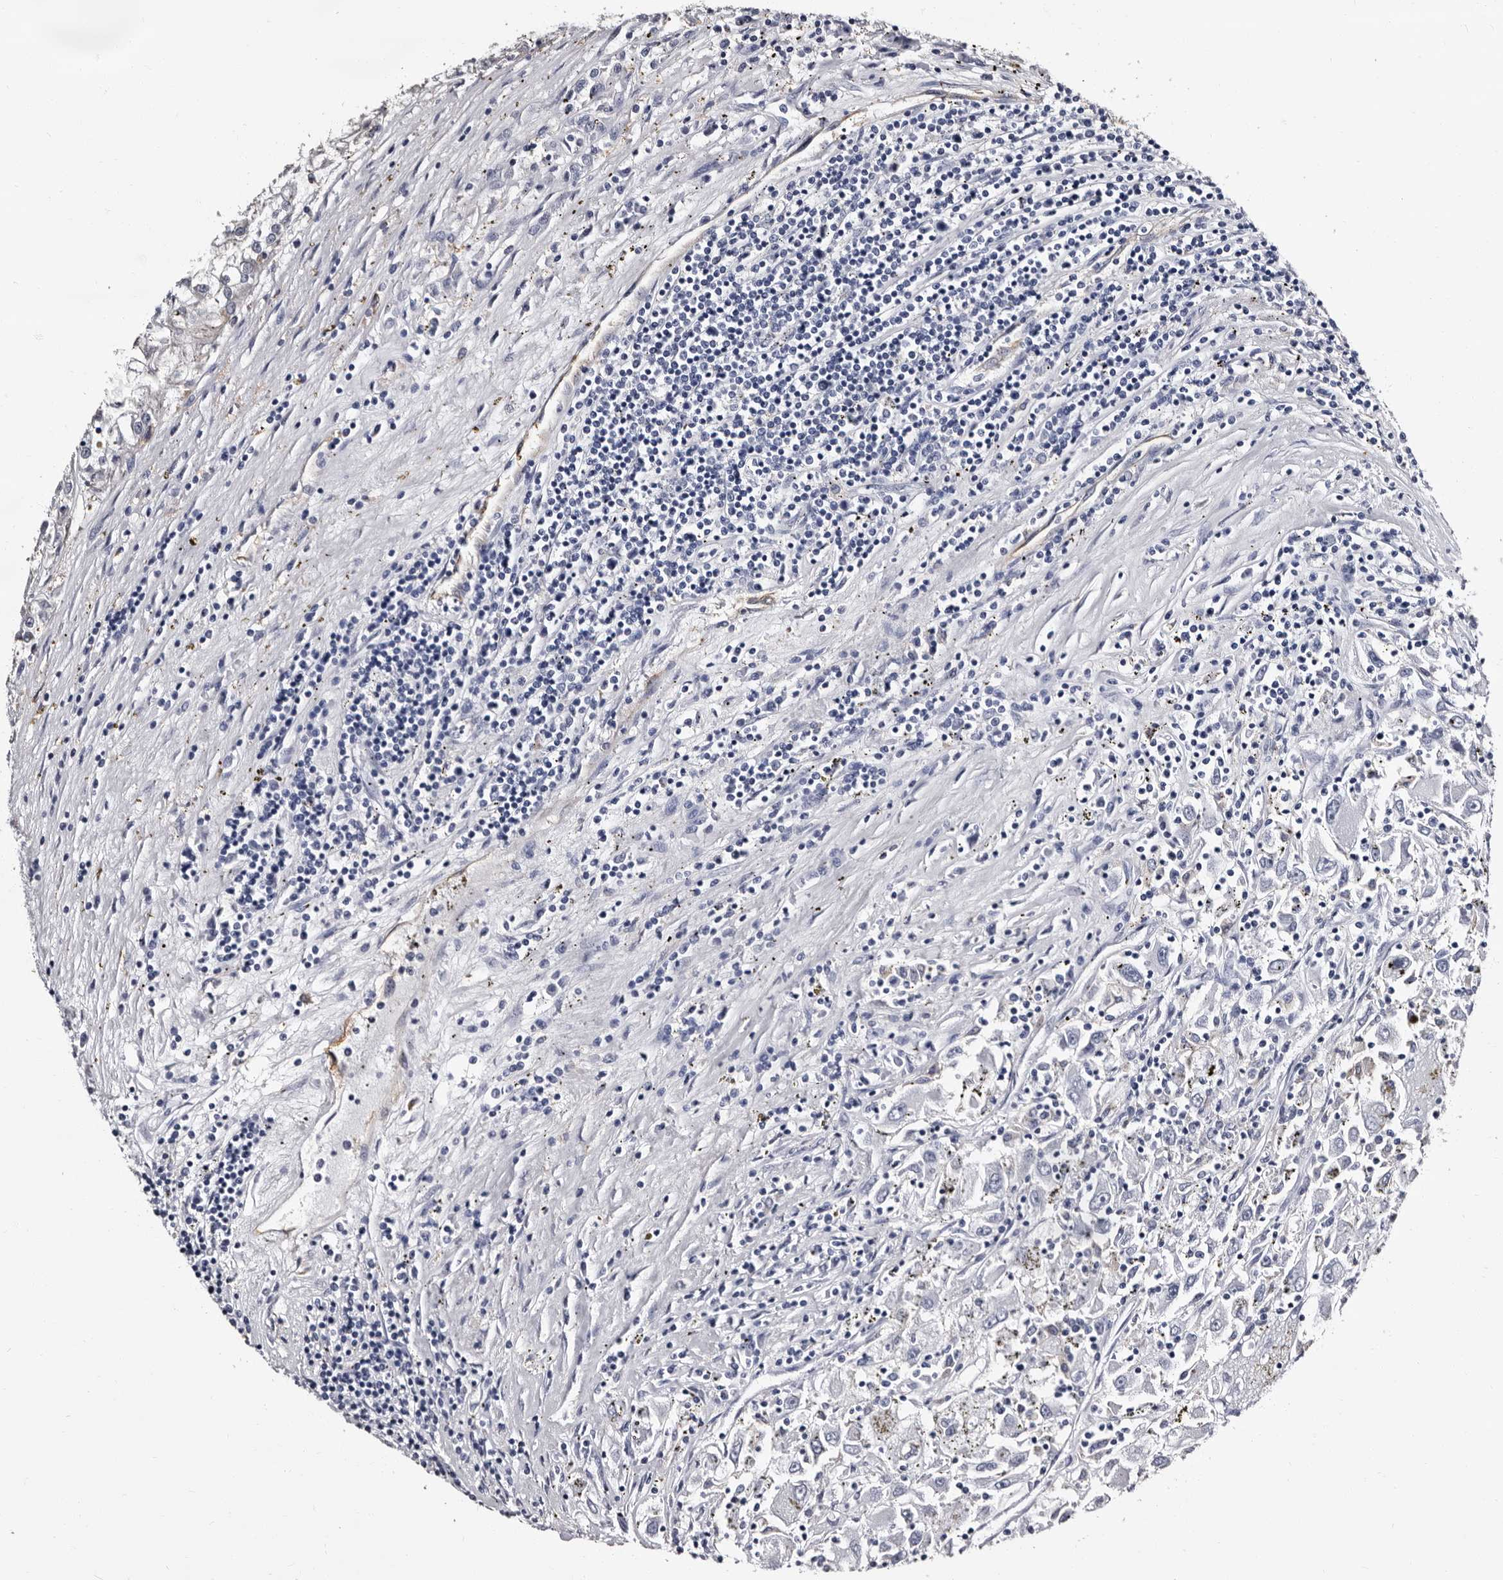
{"staining": {"intensity": "negative", "quantity": "none", "location": "none"}, "tissue": "renal cancer", "cell_type": "Tumor cells", "image_type": "cancer", "snomed": [{"axis": "morphology", "description": "Adenocarcinoma, NOS"}, {"axis": "topography", "description": "Kidney"}], "caption": "Tumor cells show no significant protein expression in renal cancer (adenocarcinoma). Brightfield microscopy of immunohistochemistry stained with DAB (3,3'-diaminobenzidine) (brown) and hematoxylin (blue), captured at high magnification.", "gene": "EPB41L3", "patient": {"sex": "female", "age": 52}}